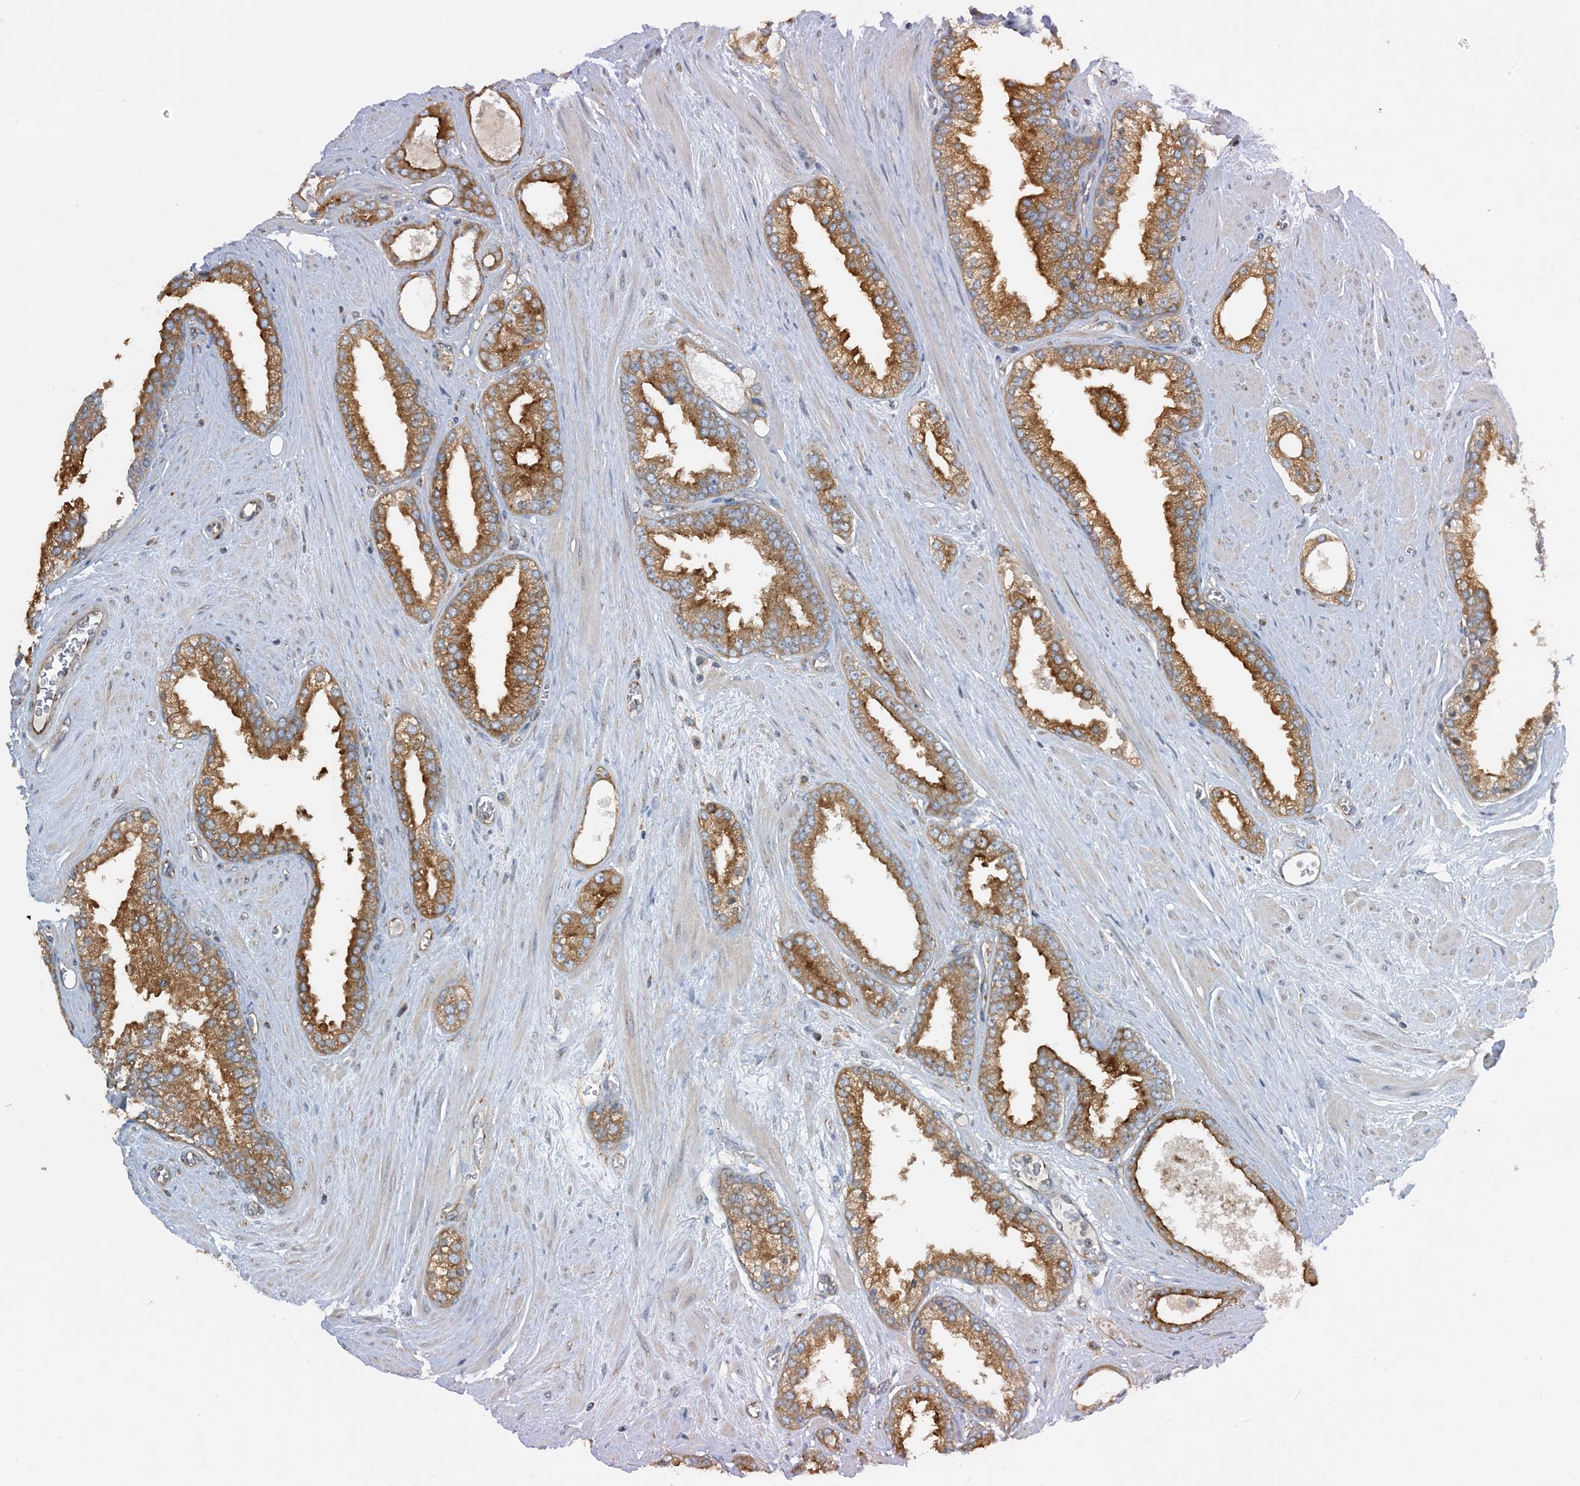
{"staining": {"intensity": "strong", "quantity": ">75%", "location": "cytoplasmic/membranous"}, "tissue": "prostate cancer", "cell_type": "Tumor cells", "image_type": "cancer", "snomed": [{"axis": "morphology", "description": "Adenocarcinoma, Low grade"}, {"axis": "topography", "description": "Prostate"}], "caption": "Adenocarcinoma (low-grade) (prostate) stained with a protein marker demonstrates strong staining in tumor cells.", "gene": "SIDT1", "patient": {"sex": "male", "age": 62}}